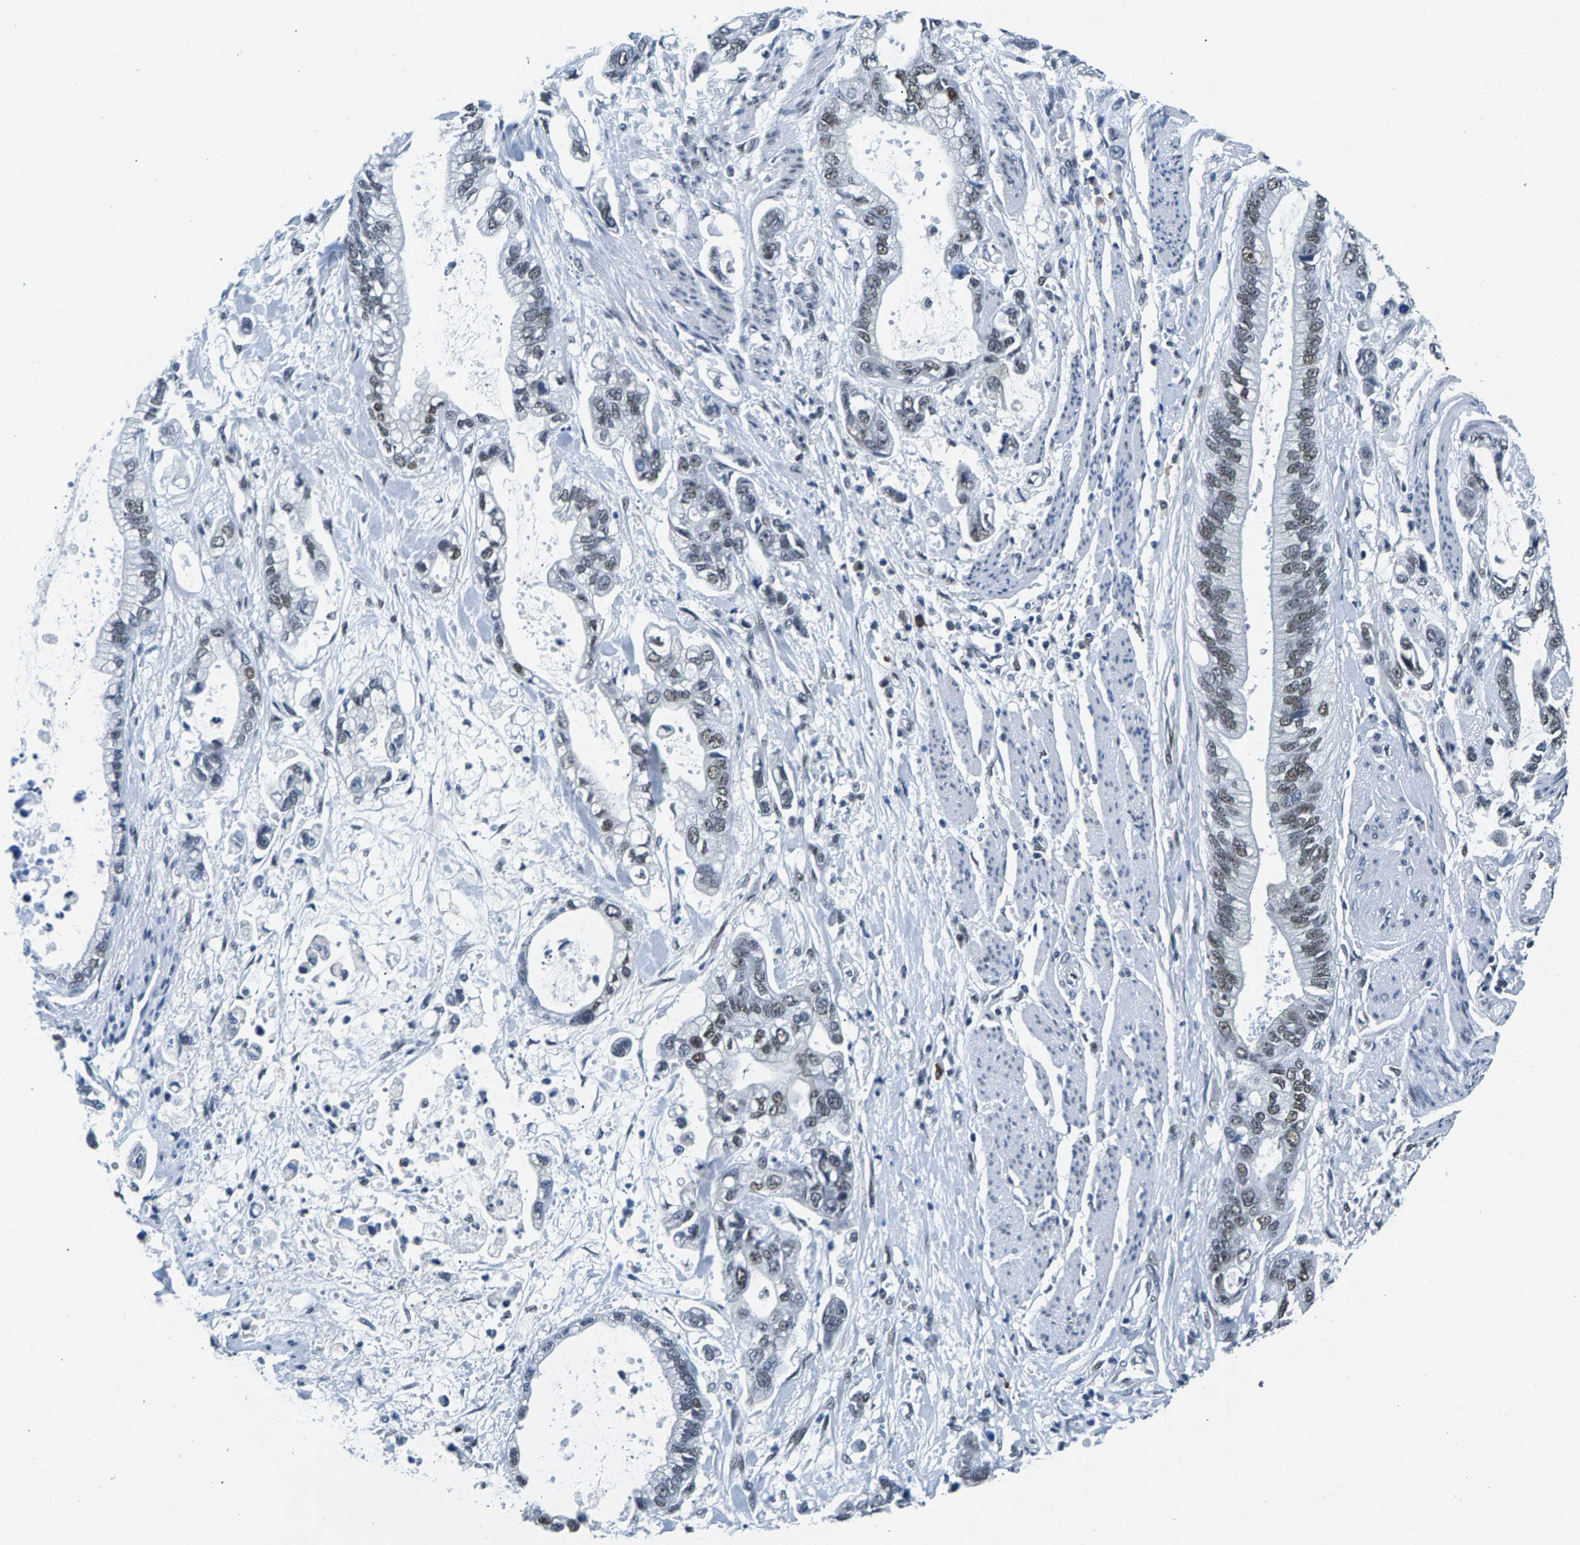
{"staining": {"intensity": "weak", "quantity": "25%-75%", "location": "nuclear"}, "tissue": "stomach cancer", "cell_type": "Tumor cells", "image_type": "cancer", "snomed": [{"axis": "morphology", "description": "Normal tissue, NOS"}, {"axis": "morphology", "description": "Adenocarcinoma, NOS"}, {"axis": "topography", "description": "Stomach"}], "caption": "Adenocarcinoma (stomach) stained with IHC shows weak nuclear positivity in approximately 25%-75% of tumor cells.", "gene": "ATF2", "patient": {"sex": "male", "age": 62}}